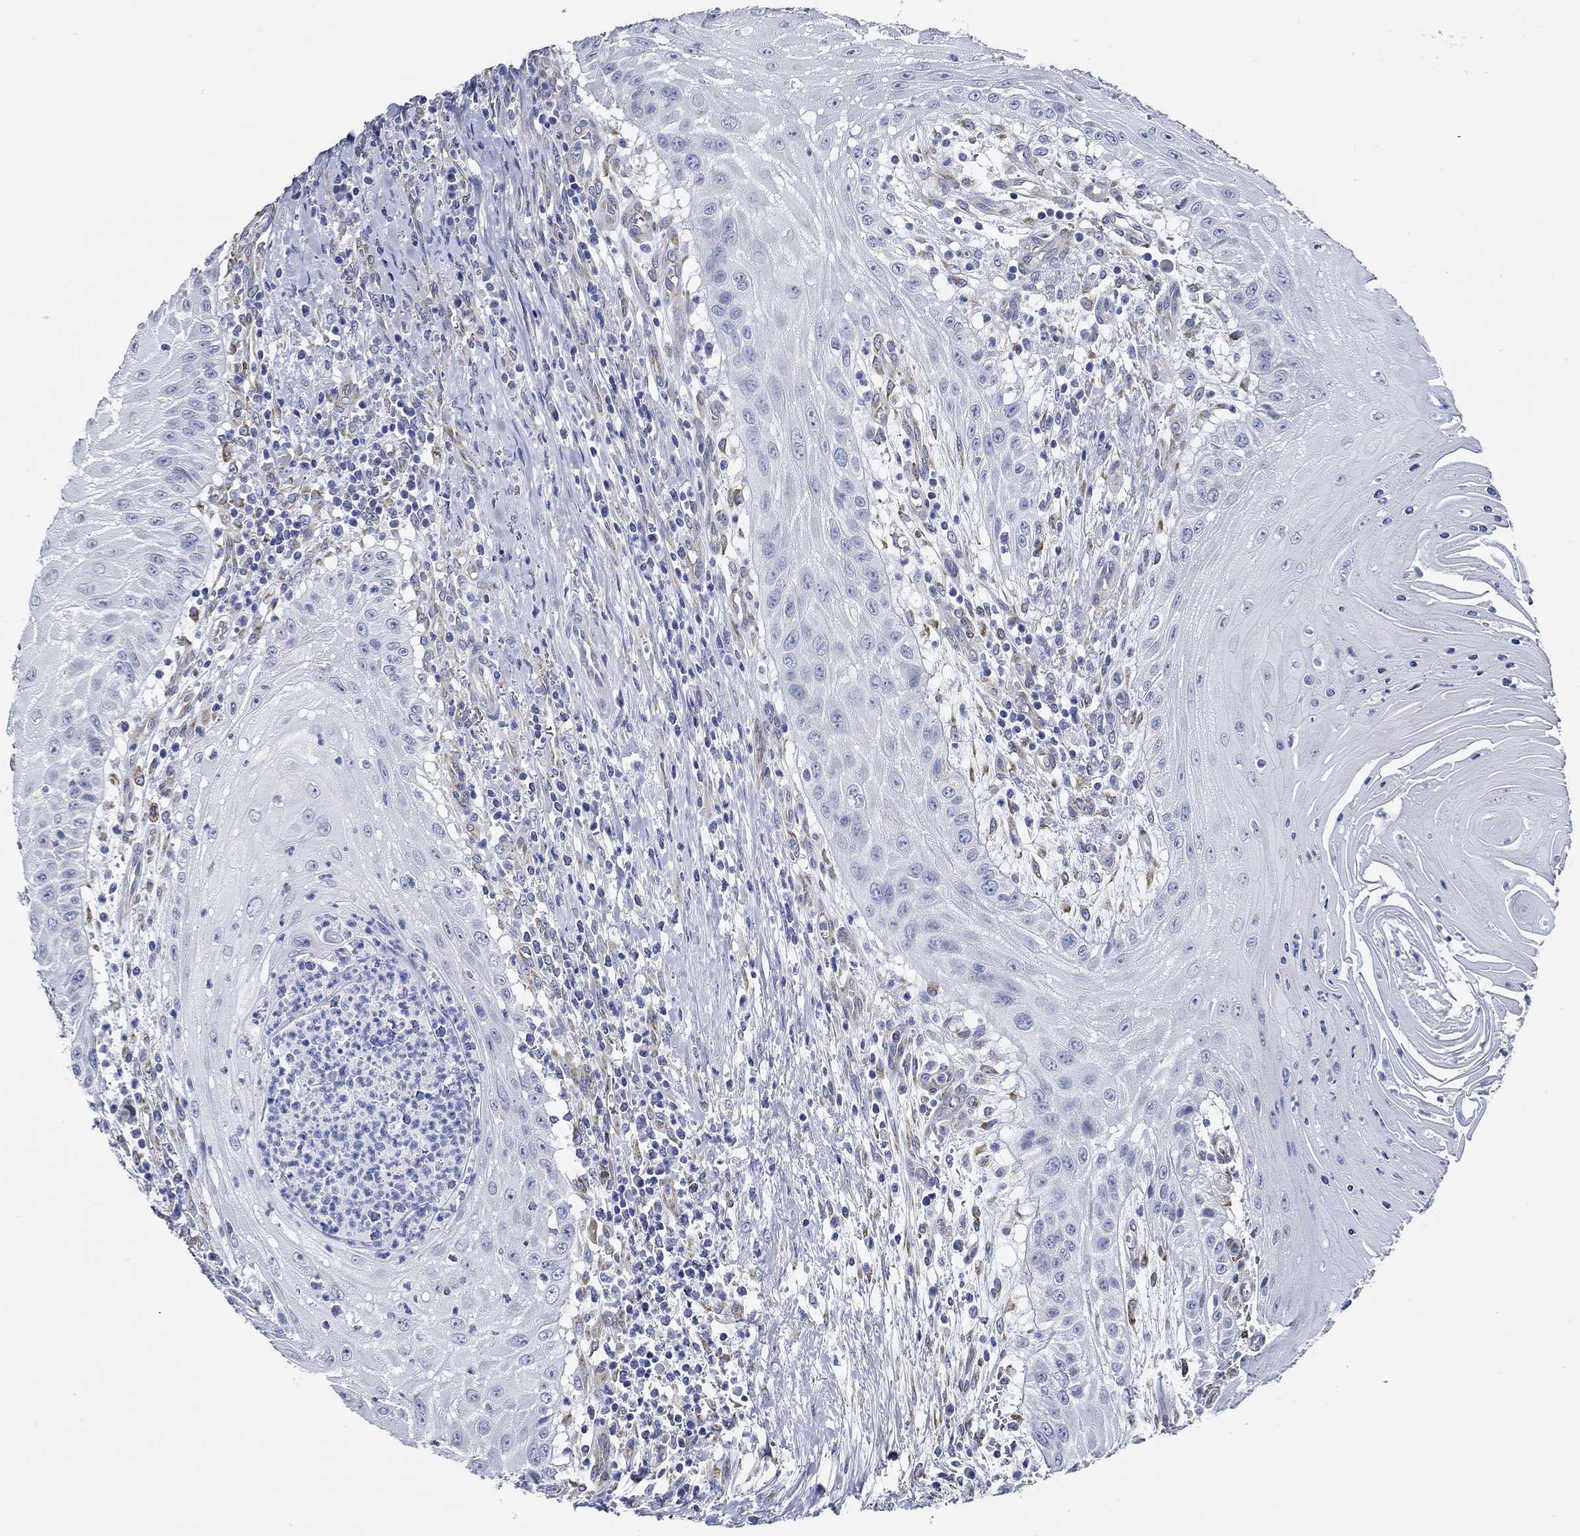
{"staining": {"intensity": "negative", "quantity": "none", "location": "none"}, "tissue": "head and neck cancer", "cell_type": "Tumor cells", "image_type": "cancer", "snomed": [{"axis": "morphology", "description": "Squamous cell carcinoma, NOS"}, {"axis": "topography", "description": "Oral tissue"}, {"axis": "topography", "description": "Head-Neck"}], "caption": "Head and neck cancer (squamous cell carcinoma) stained for a protein using immunohistochemistry shows no expression tumor cells.", "gene": "HECW2", "patient": {"sex": "male", "age": 58}}